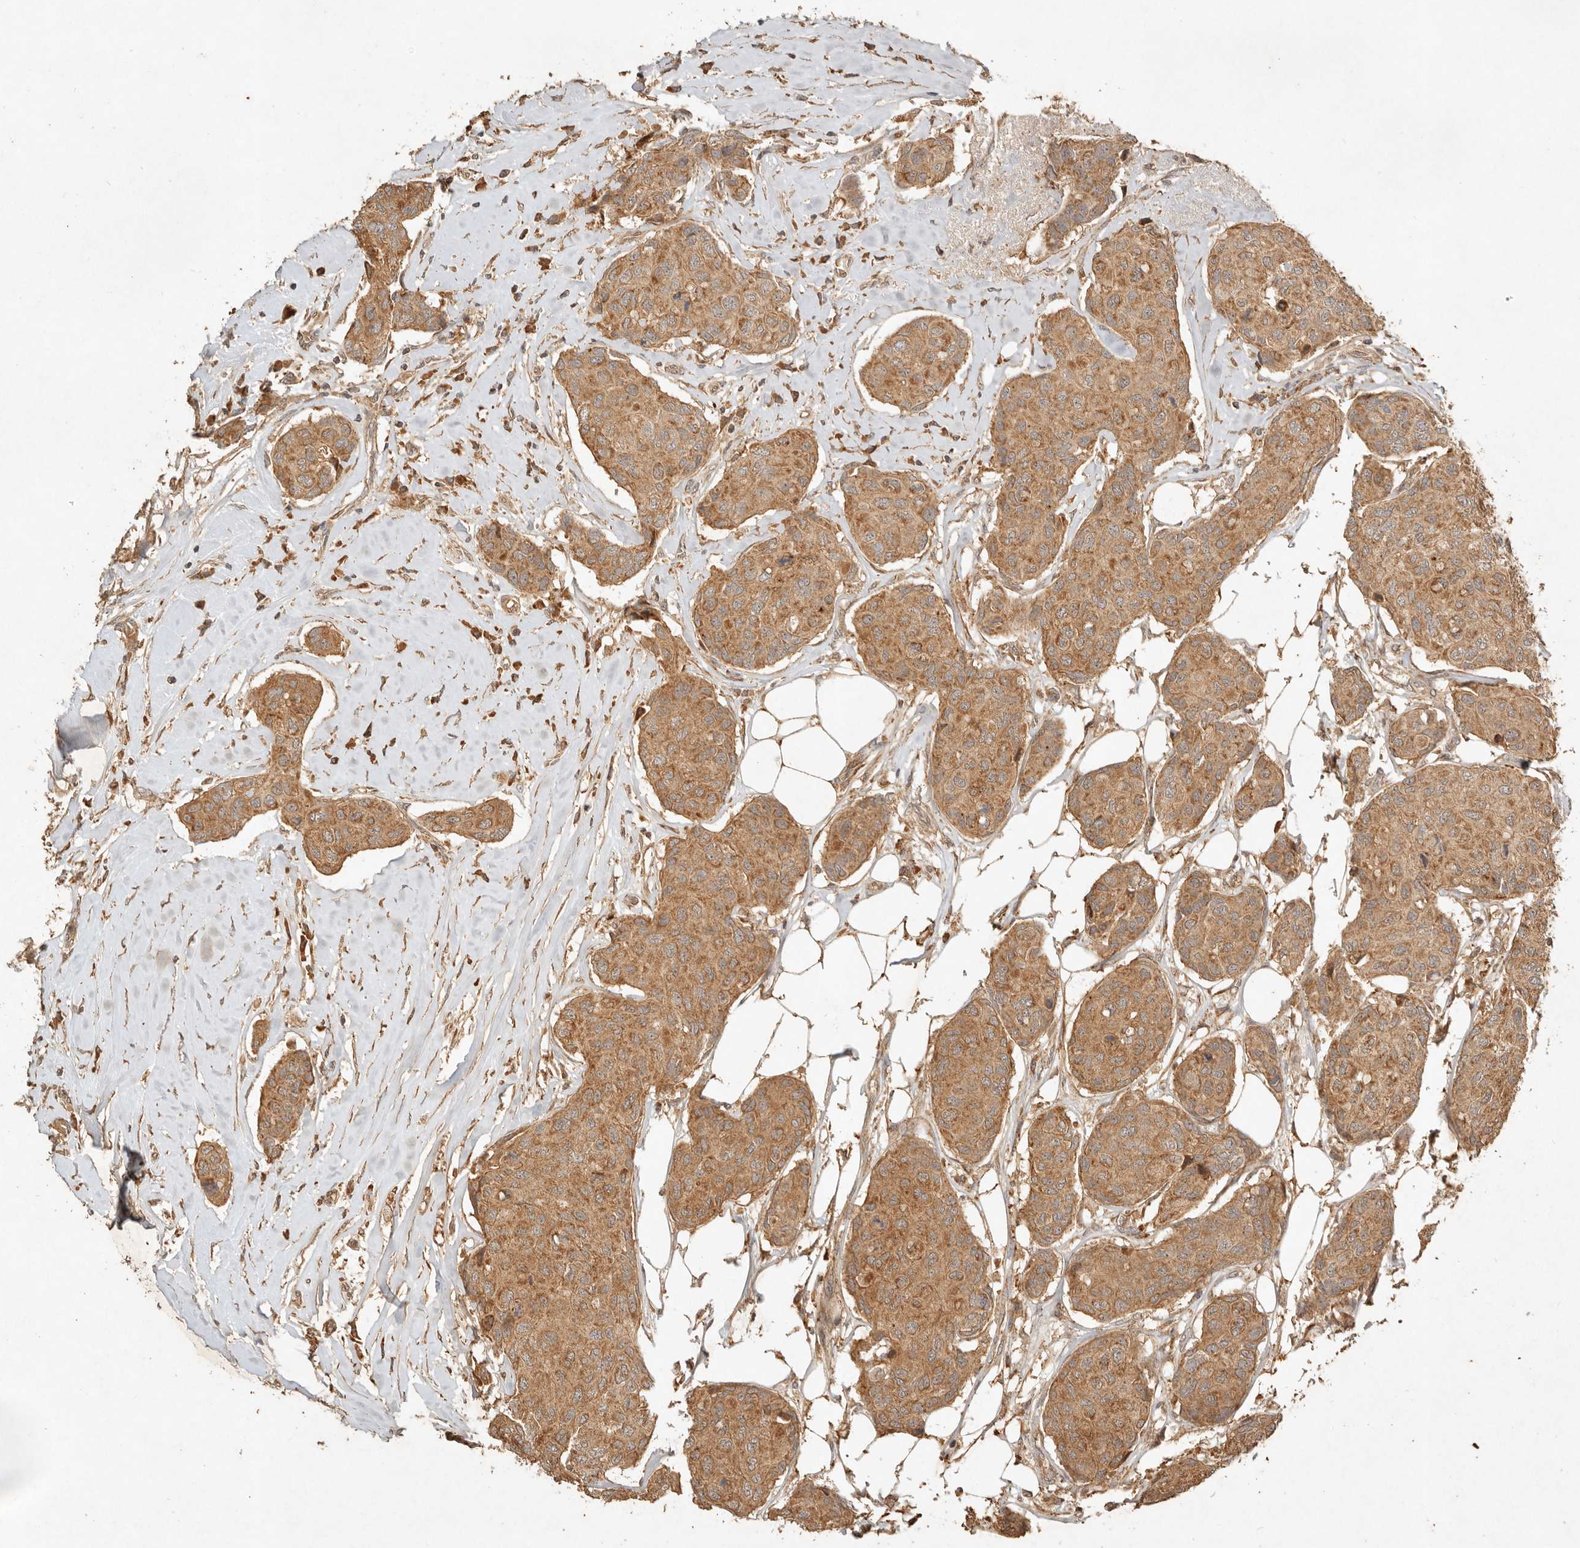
{"staining": {"intensity": "moderate", "quantity": ">75%", "location": "cytoplasmic/membranous"}, "tissue": "breast cancer", "cell_type": "Tumor cells", "image_type": "cancer", "snomed": [{"axis": "morphology", "description": "Duct carcinoma"}, {"axis": "topography", "description": "Breast"}], "caption": "Breast cancer was stained to show a protein in brown. There is medium levels of moderate cytoplasmic/membranous positivity in approximately >75% of tumor cells.", "gene": "CLEC4C", "patient": {"sex": "female", "age": 80}}